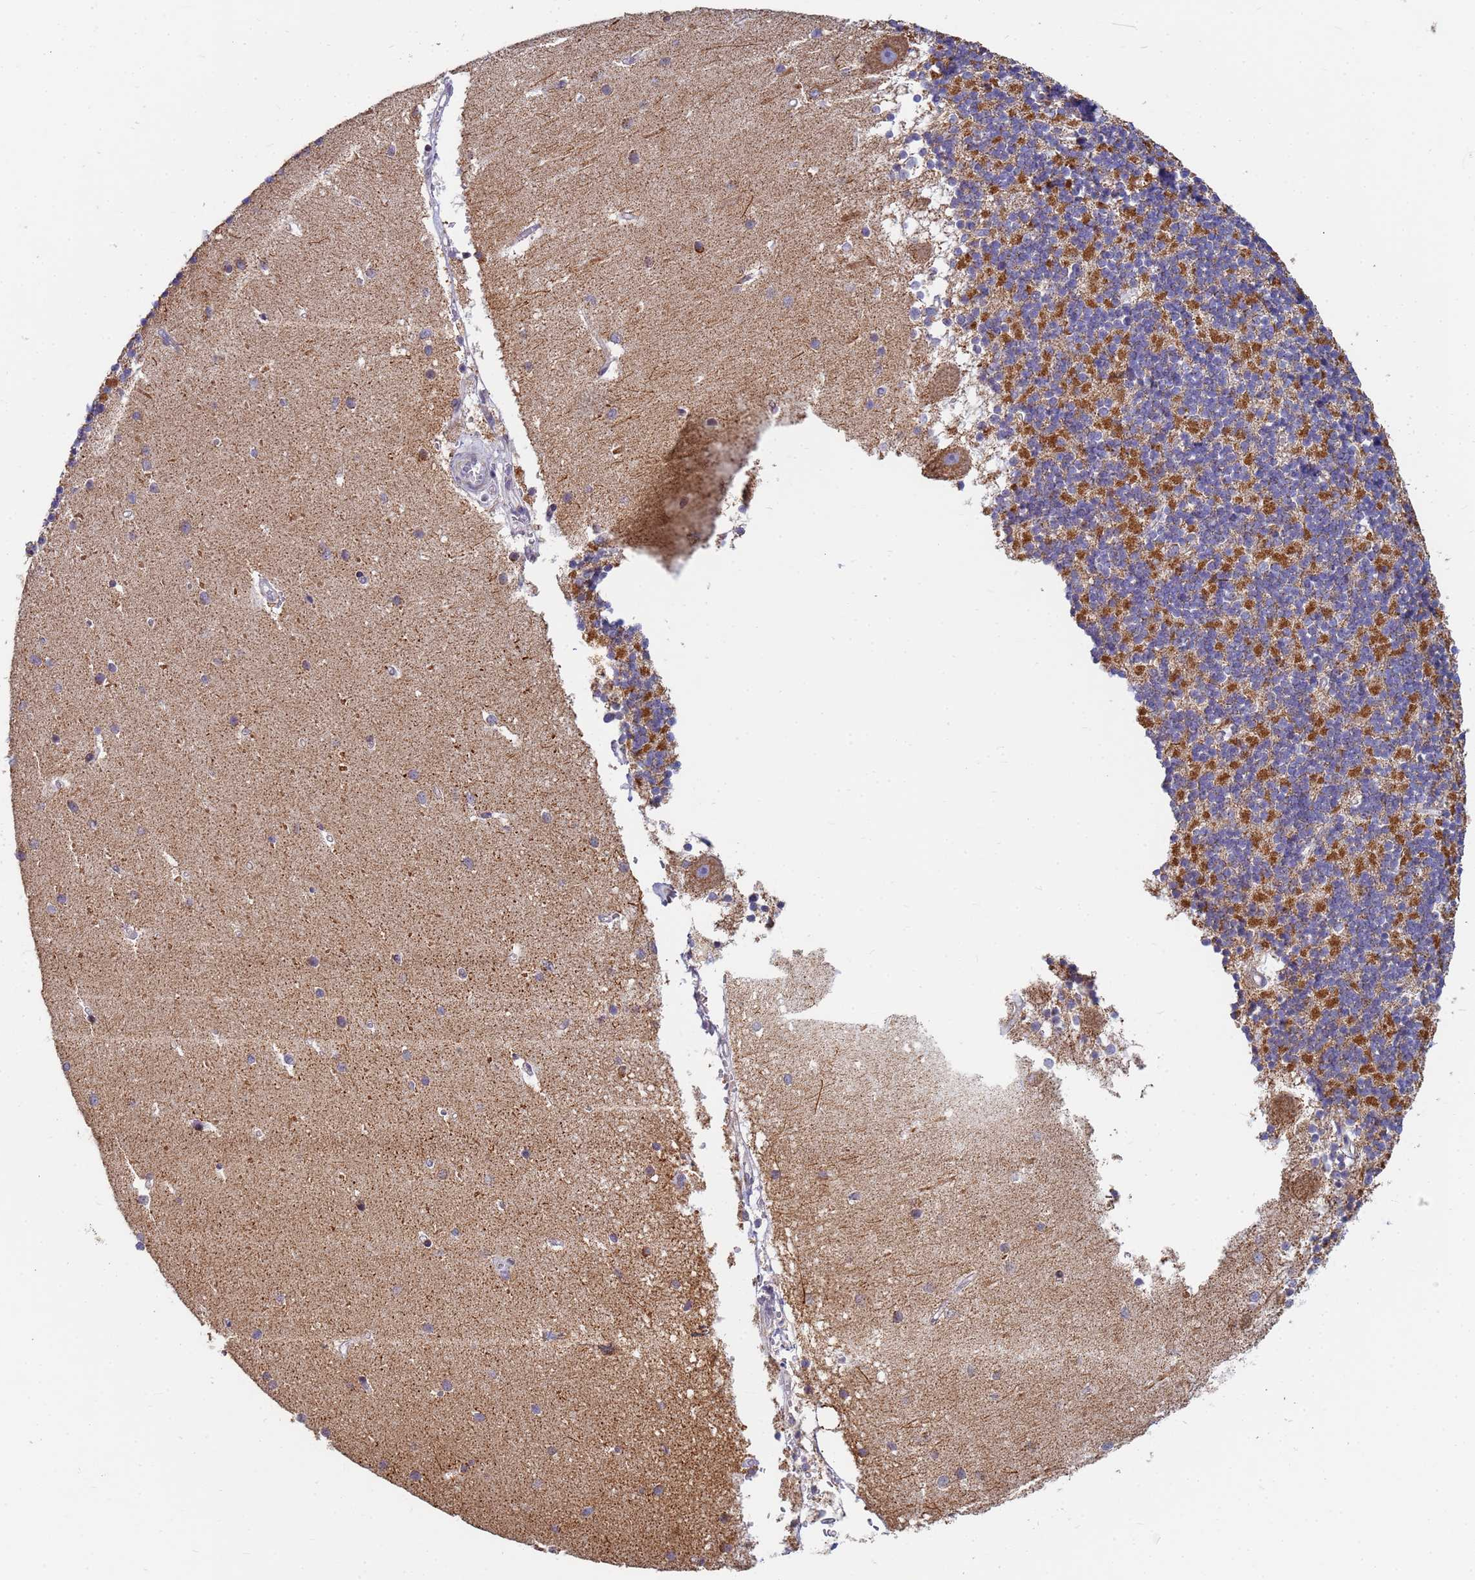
{"staining": {"intensity": "strong", "quantity": ">75%", "location": "cytoplasmic/membranous"}, "tissue": "cerebellum", "cell_type": "Cells in granular layer", "image_type": "normal", "snomed": [{"axis": "morphology", "description": "Normal tissue, NOS"}, {"axis": "topography", "description": "Cerebellum"}], "caption": "This micrograph demonstrates immunohistochemistry (IHC) staining of unremarkable cerebellum, with high strong cytoplasmic/membranous expression in about >75% of cells in granular layer.", "gene": "UQCRHL", "patient": {"sex": "male", "age": 54}}